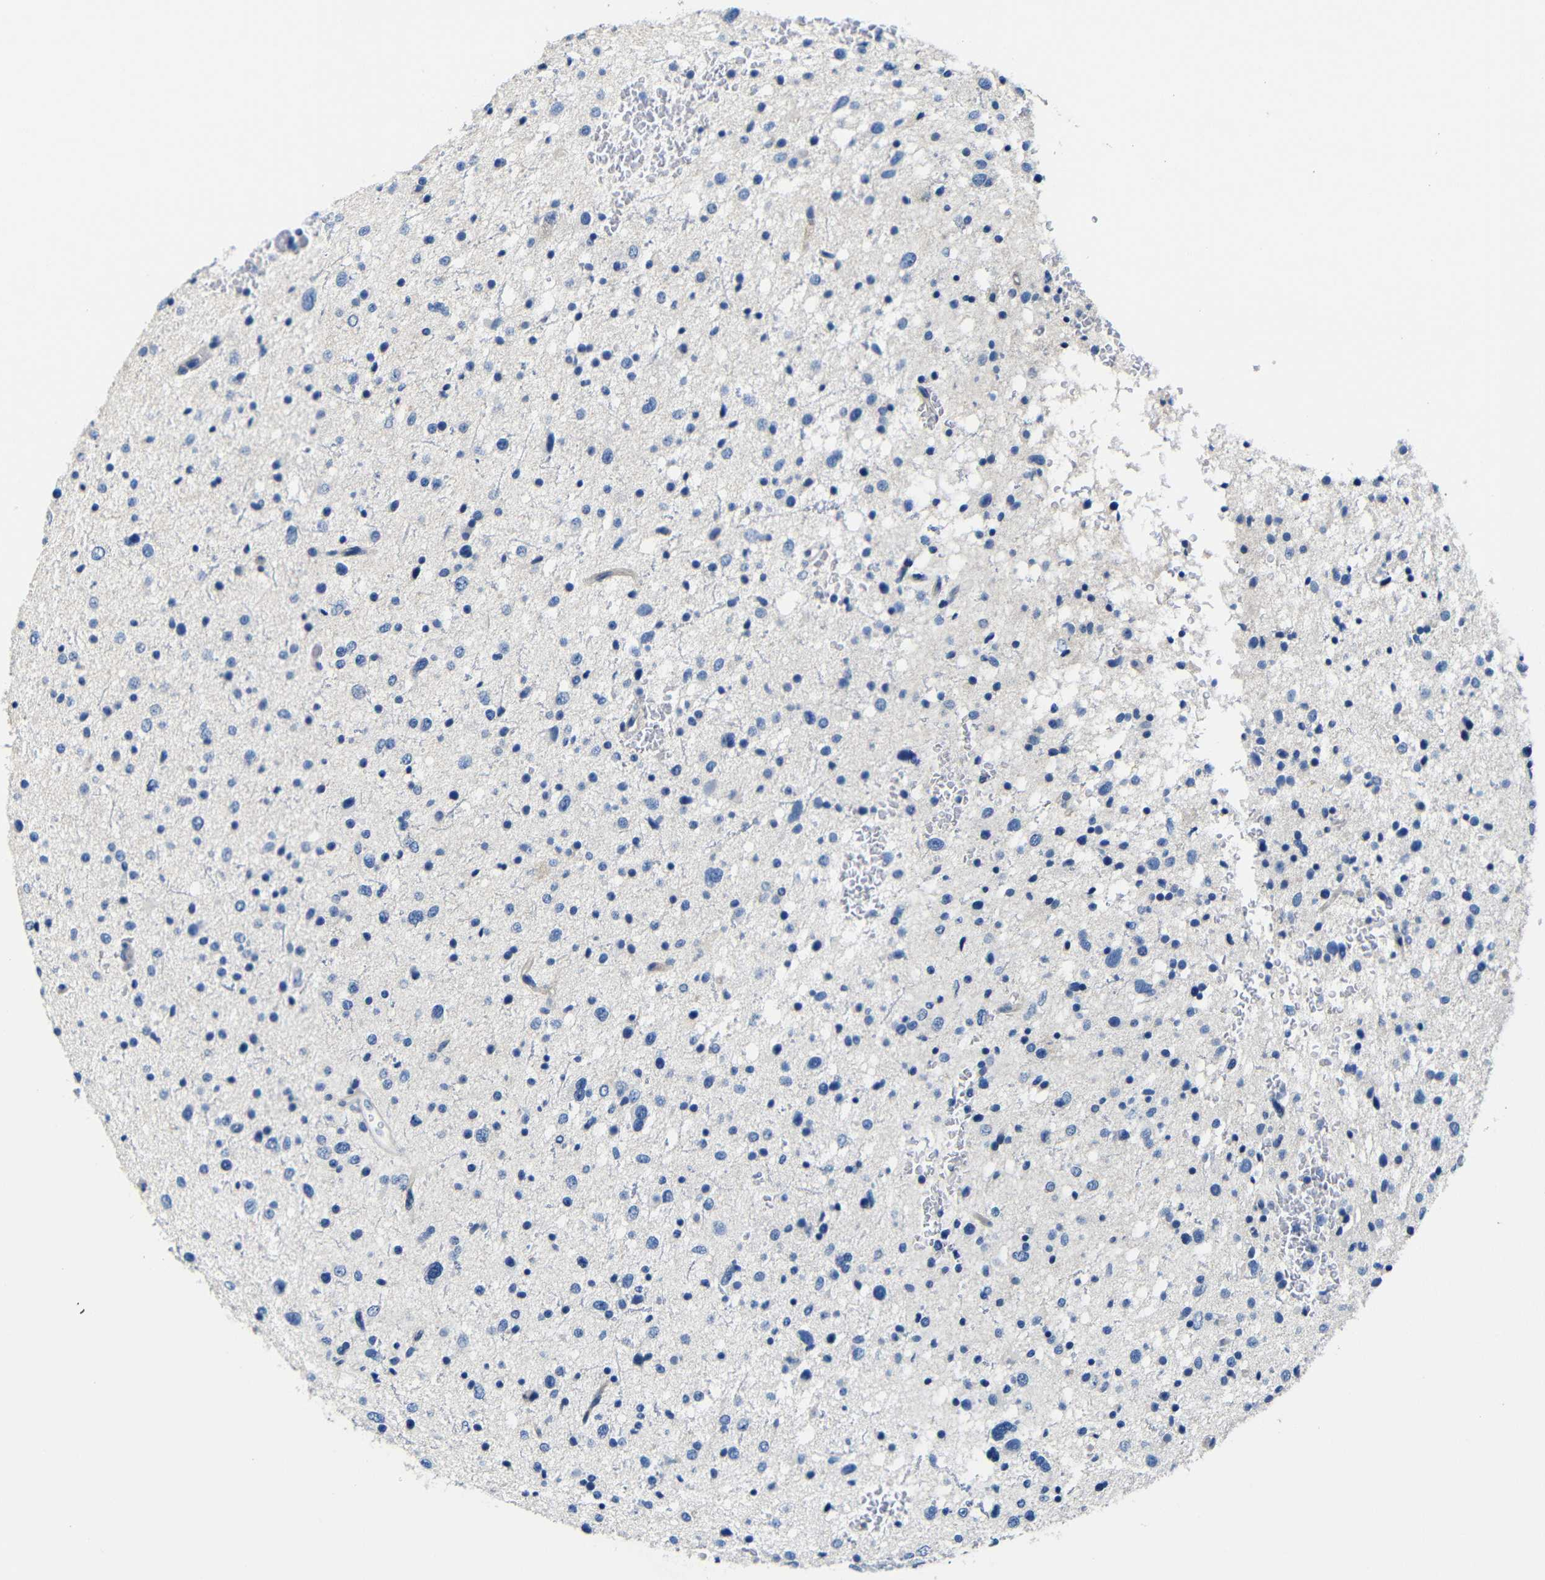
{"staining": {"intensity": "negative", "quantity": "none", "location": "none"}, "tissue": "glioma", "cell_type": "Tumor cells", "image_type": "cancer", "snomed": [{"axis": "morphology", "description": "Glioma, malignant, Low grade"}, {"axis": "topography", "description": "Brain"}], "caption": "Immunohistochemistry (IHC) histopathology image of neoplastic tissue: glioma stained with DAB demonstrates no significant protein positivity in tumor cells.", "gene": "TNFAIP1", "patient": {"sex": "female", "age": 37}}